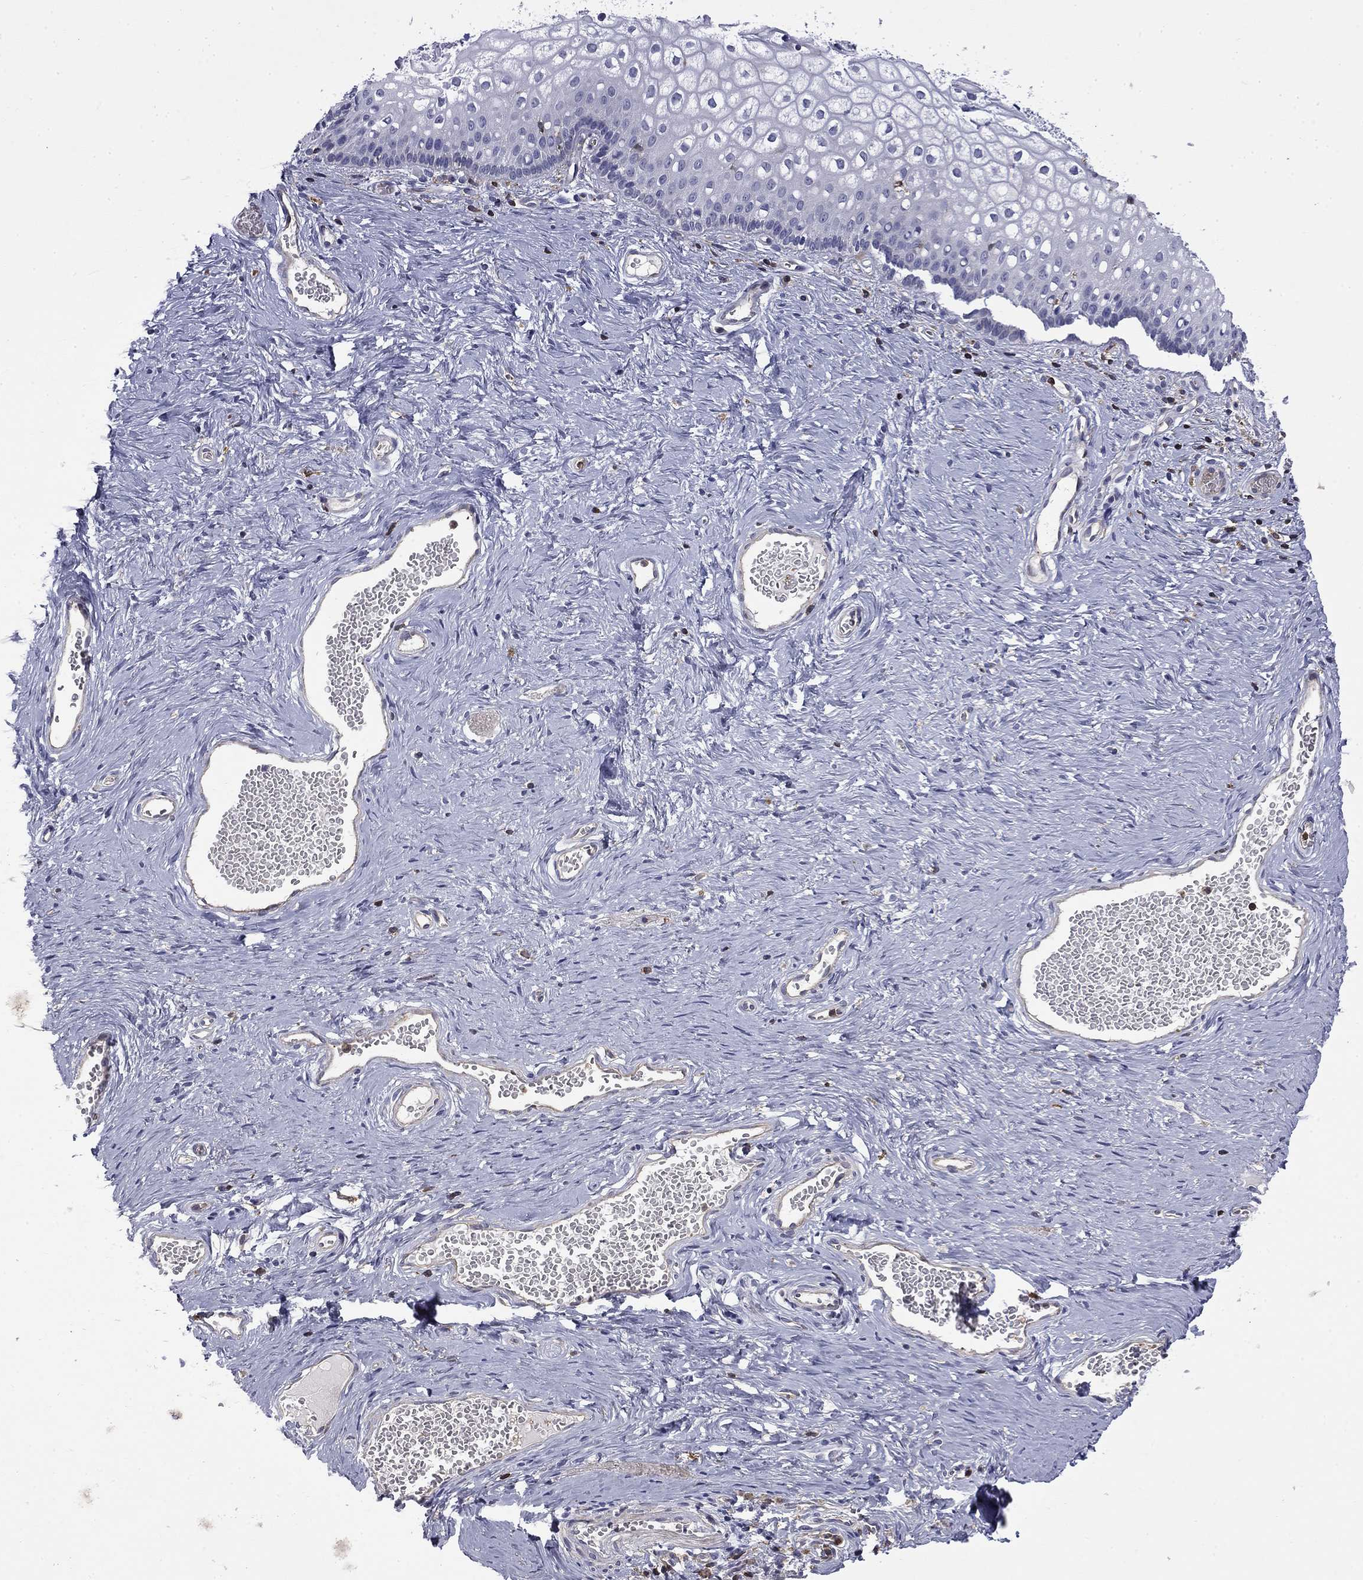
{"staining": {"intensity": "negative", "quantity": "none", "location": "none"}, "tissue": "vagina", "cell_type": "Squamous epithelial cells", "image_type": "normal", "snomed": [{"axis": "morphology", "description": "Normal tissue, NOS"}, {"axis": "topography", "description": "Vagina"}], "caption": "An image of human vagina is negative for staining in squamous epithelial cells. Nuclei are stained in blue.", "gene": "ARHGAP45", "patient": {"sex": "female", "age": 32}}